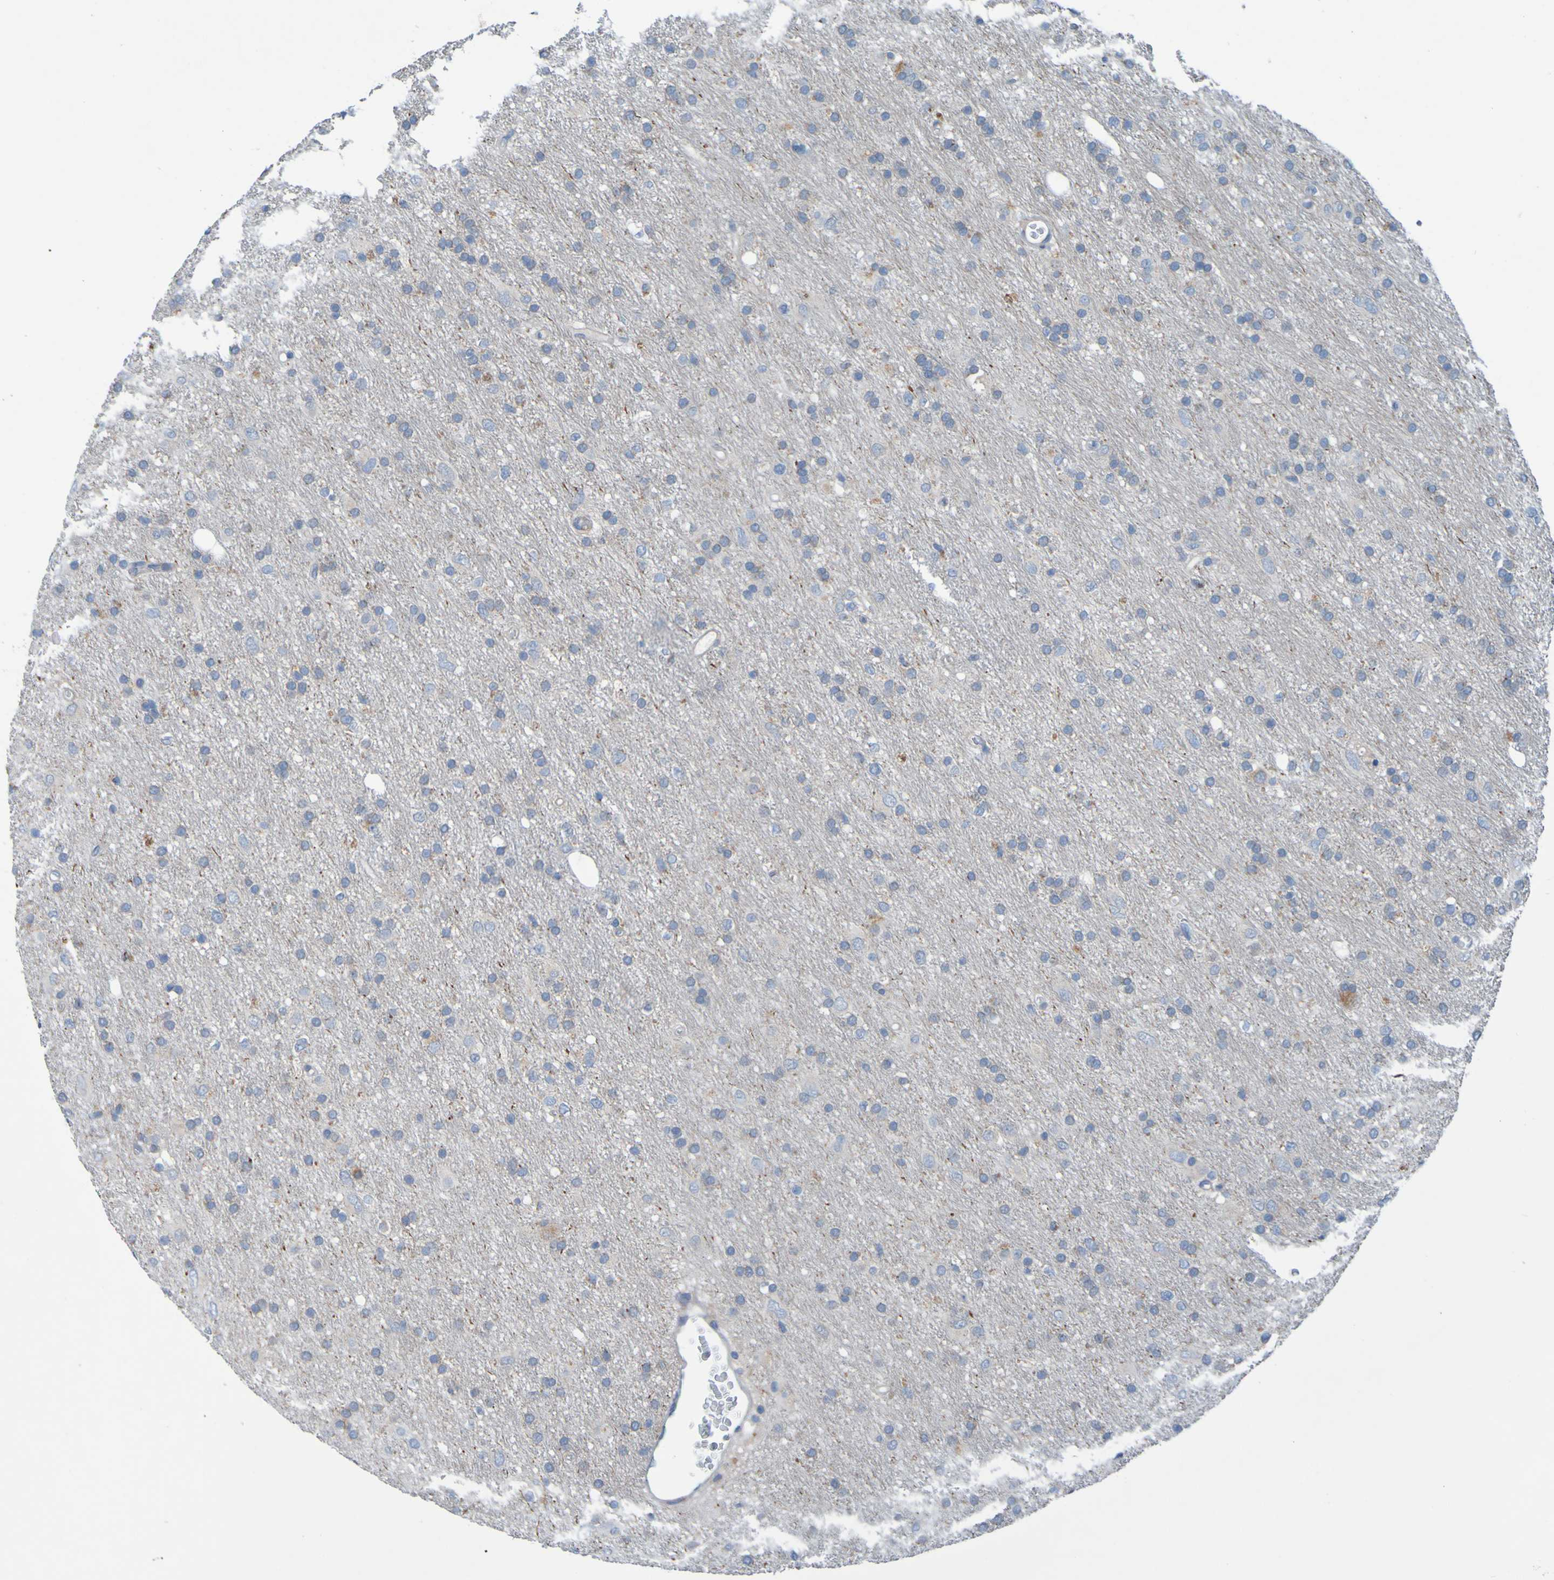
{"staining": {"intensity": "moderate", "quantity": "<25%", "location": "cytoplasmic/membranous"}, "tissue": "glioma", "cell_type": "Tumor cells", "image_type": "cancer", "snomed": [{"axis": "morphology", "description": "Glioma, malignant, Low grade"}, {"axis": "topography", "description": "Brain"}], "caption": "Immunohistochemistry (IHC) of glioma displays low levels of moderate cytoplasmic/membranous staining in about <25% of tumor cells.", "gene": "NPRL3", "patient": {"sex": "male", "age": 77}}